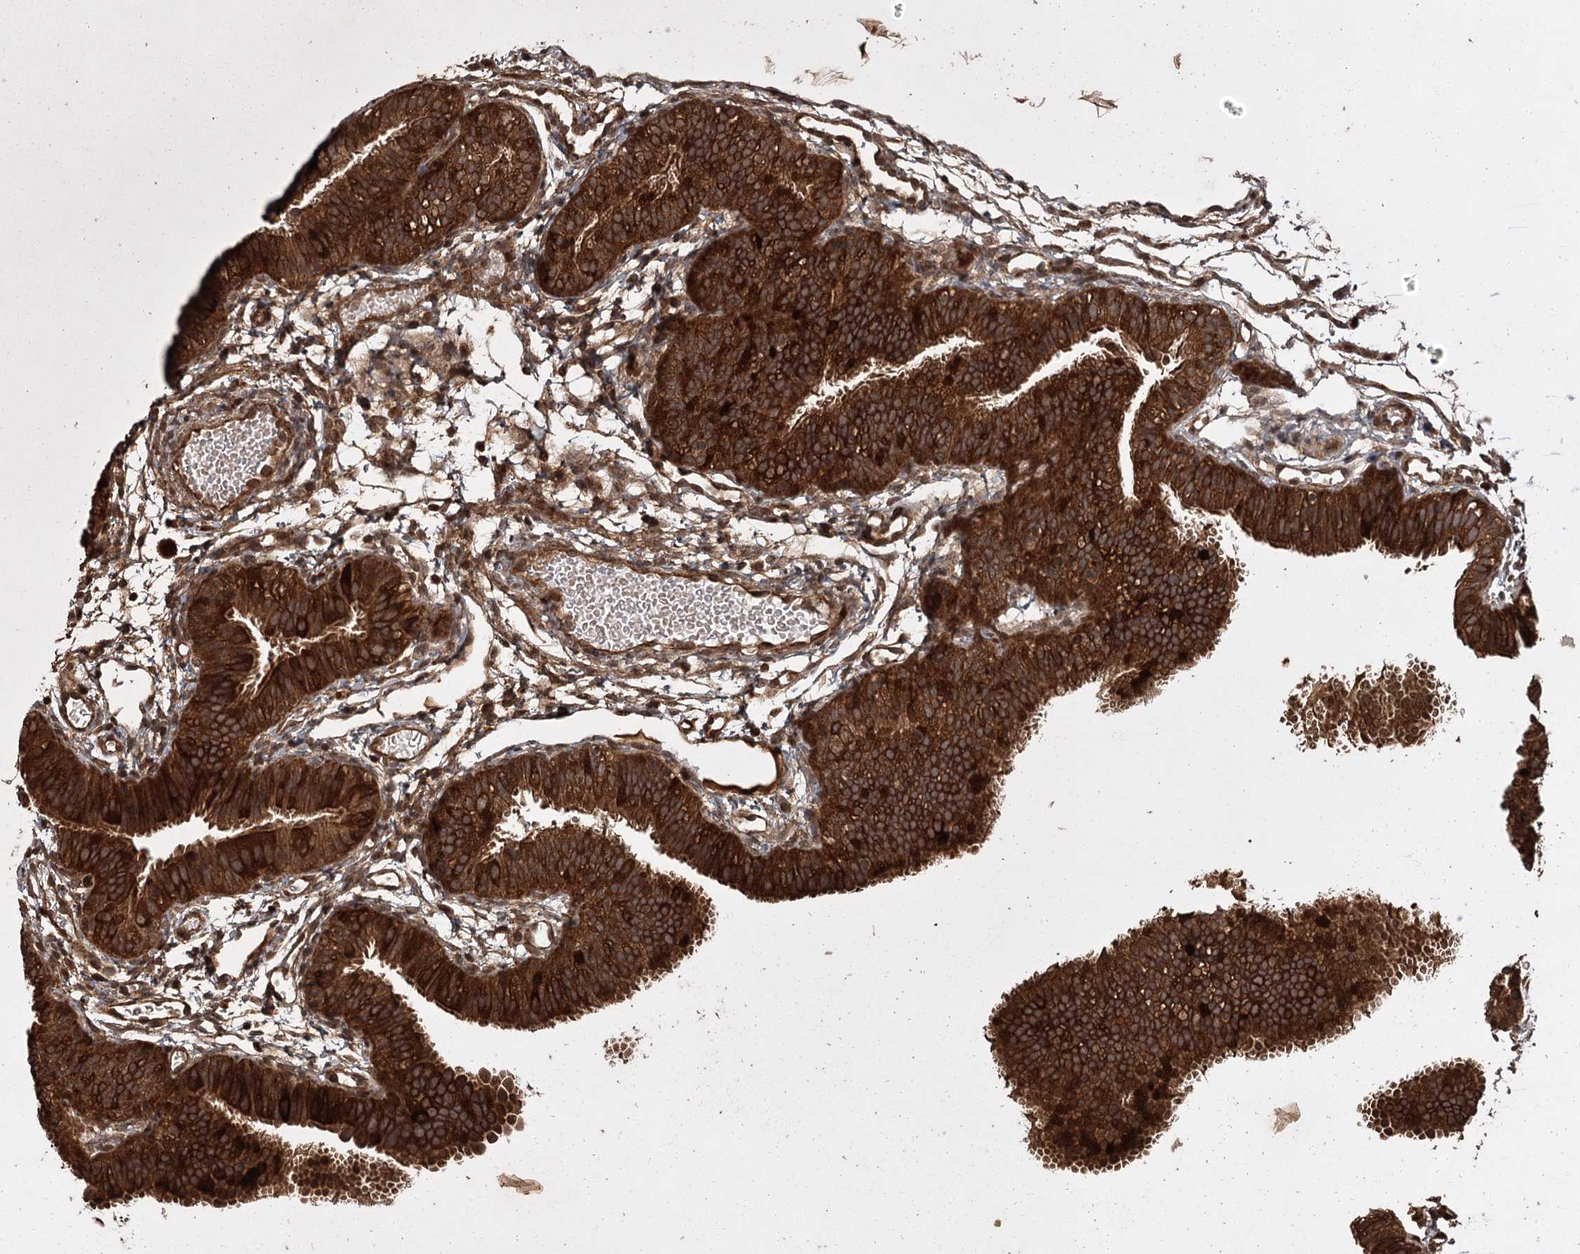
{"staining": {"intensity": "strong", "quantity": ">75%", "location": "cytoplasmic/membranous"}, "tissue": "fallopian tube", "cell_type": "Glandular cells", "image_type": "normal", "snomed": [{"axis": "morphology", "description": "Normal tissue, NOS"}, {"axis": "topography", "description": "Fallopian tube"}], "caption": "Human fallopian tube stained for a protein (brown) displays strong cytoplasmic/membranous positive staining in about >75% of glandular cells.", "gene": "RPAP3", "patient": {"sex": "female", "age": 35}}